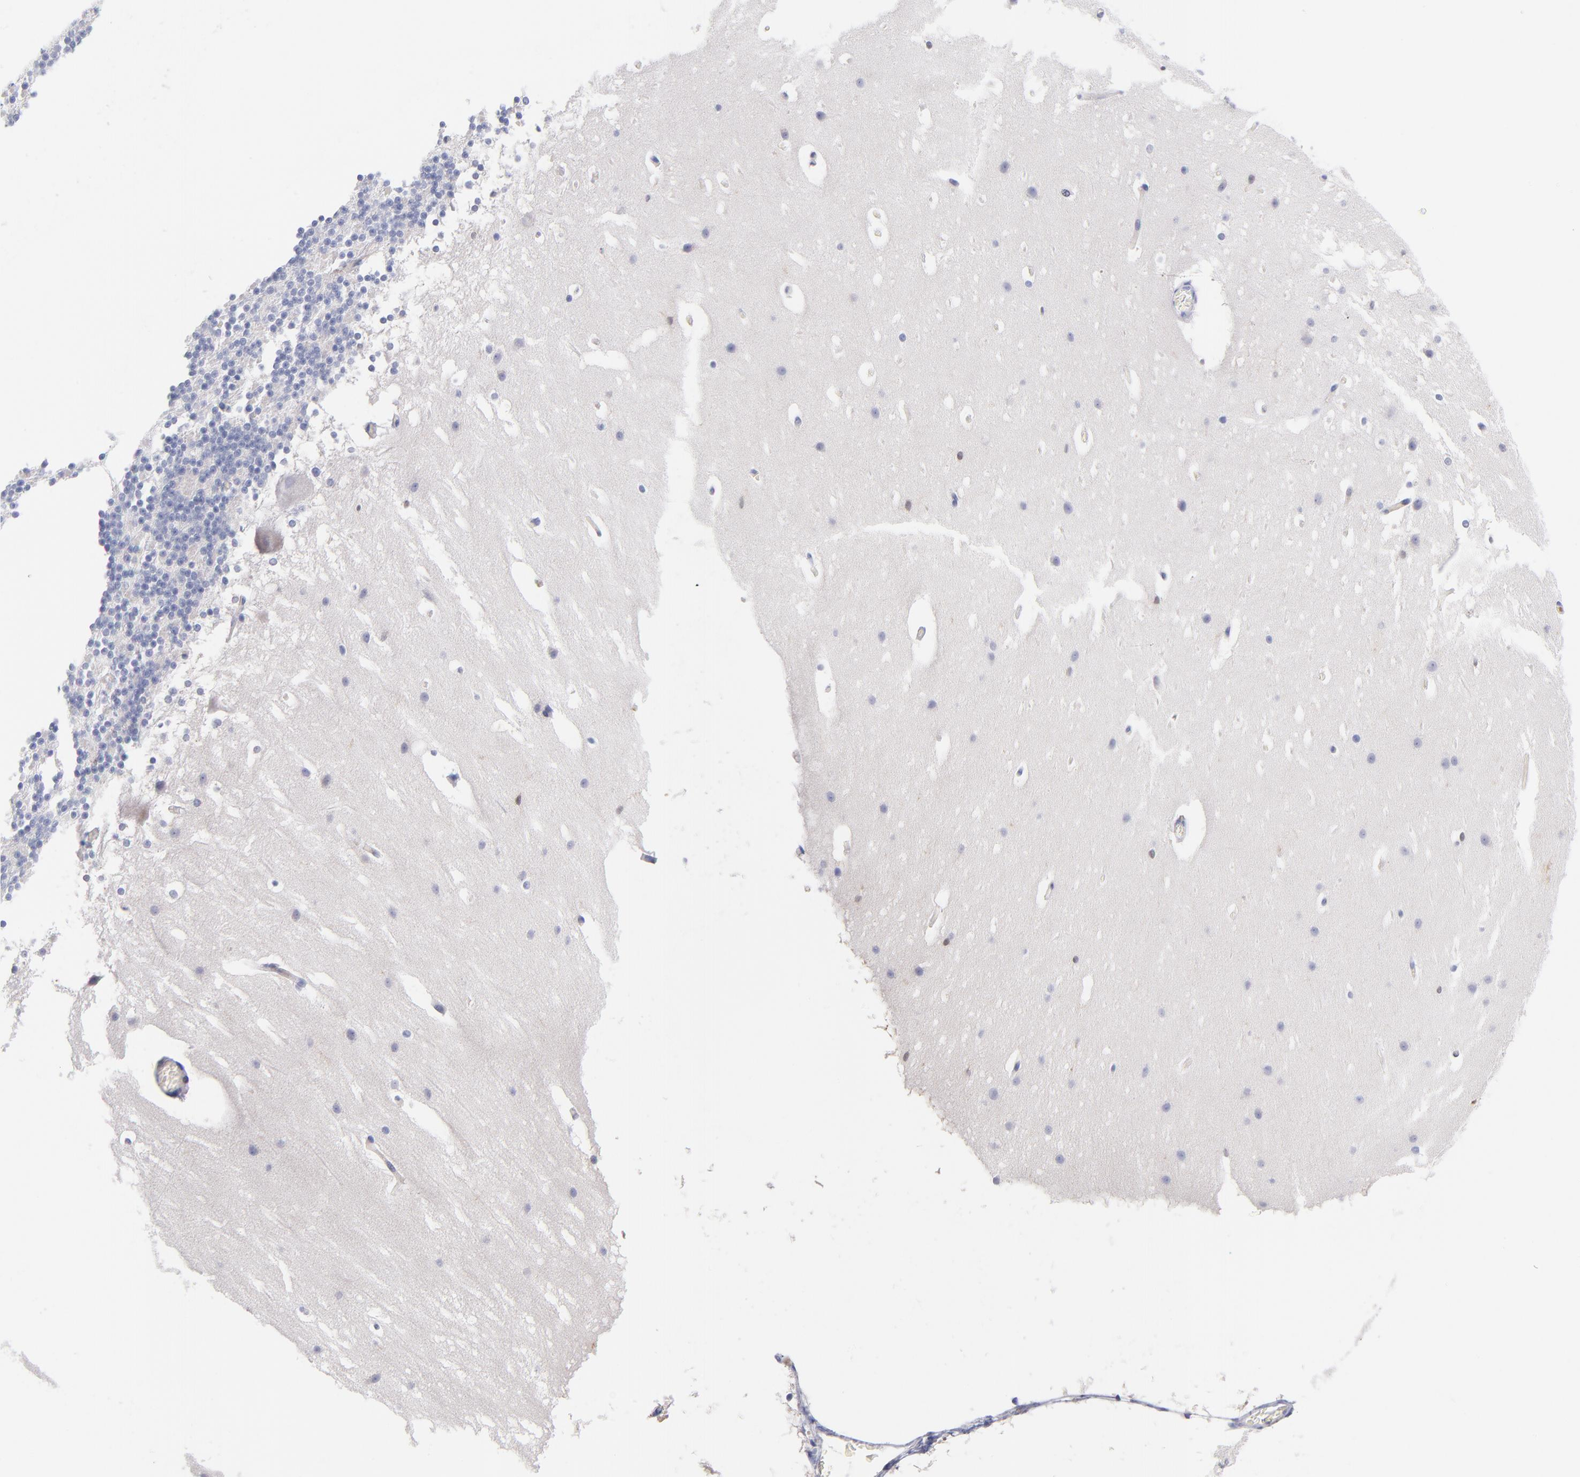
{"staining": {"intensity": "weak", "quantity": "<25%", "location": "cytoplasmic/membranous"}, "tissue": "cerebellum", "cell_type": "Cells in granular layer", "image_type": "normal", "snomed": [{"axis": "morphology", "description": "Normal tissue, NOS"}, {"axis": "topography", "description": "Cerebellum"}], "caption": "The photomicrograph displays no staining of cells in granular layer in unremarkable cerebellum.", "gene": "BID", "patient": {"sex": "female", "age": 19}}